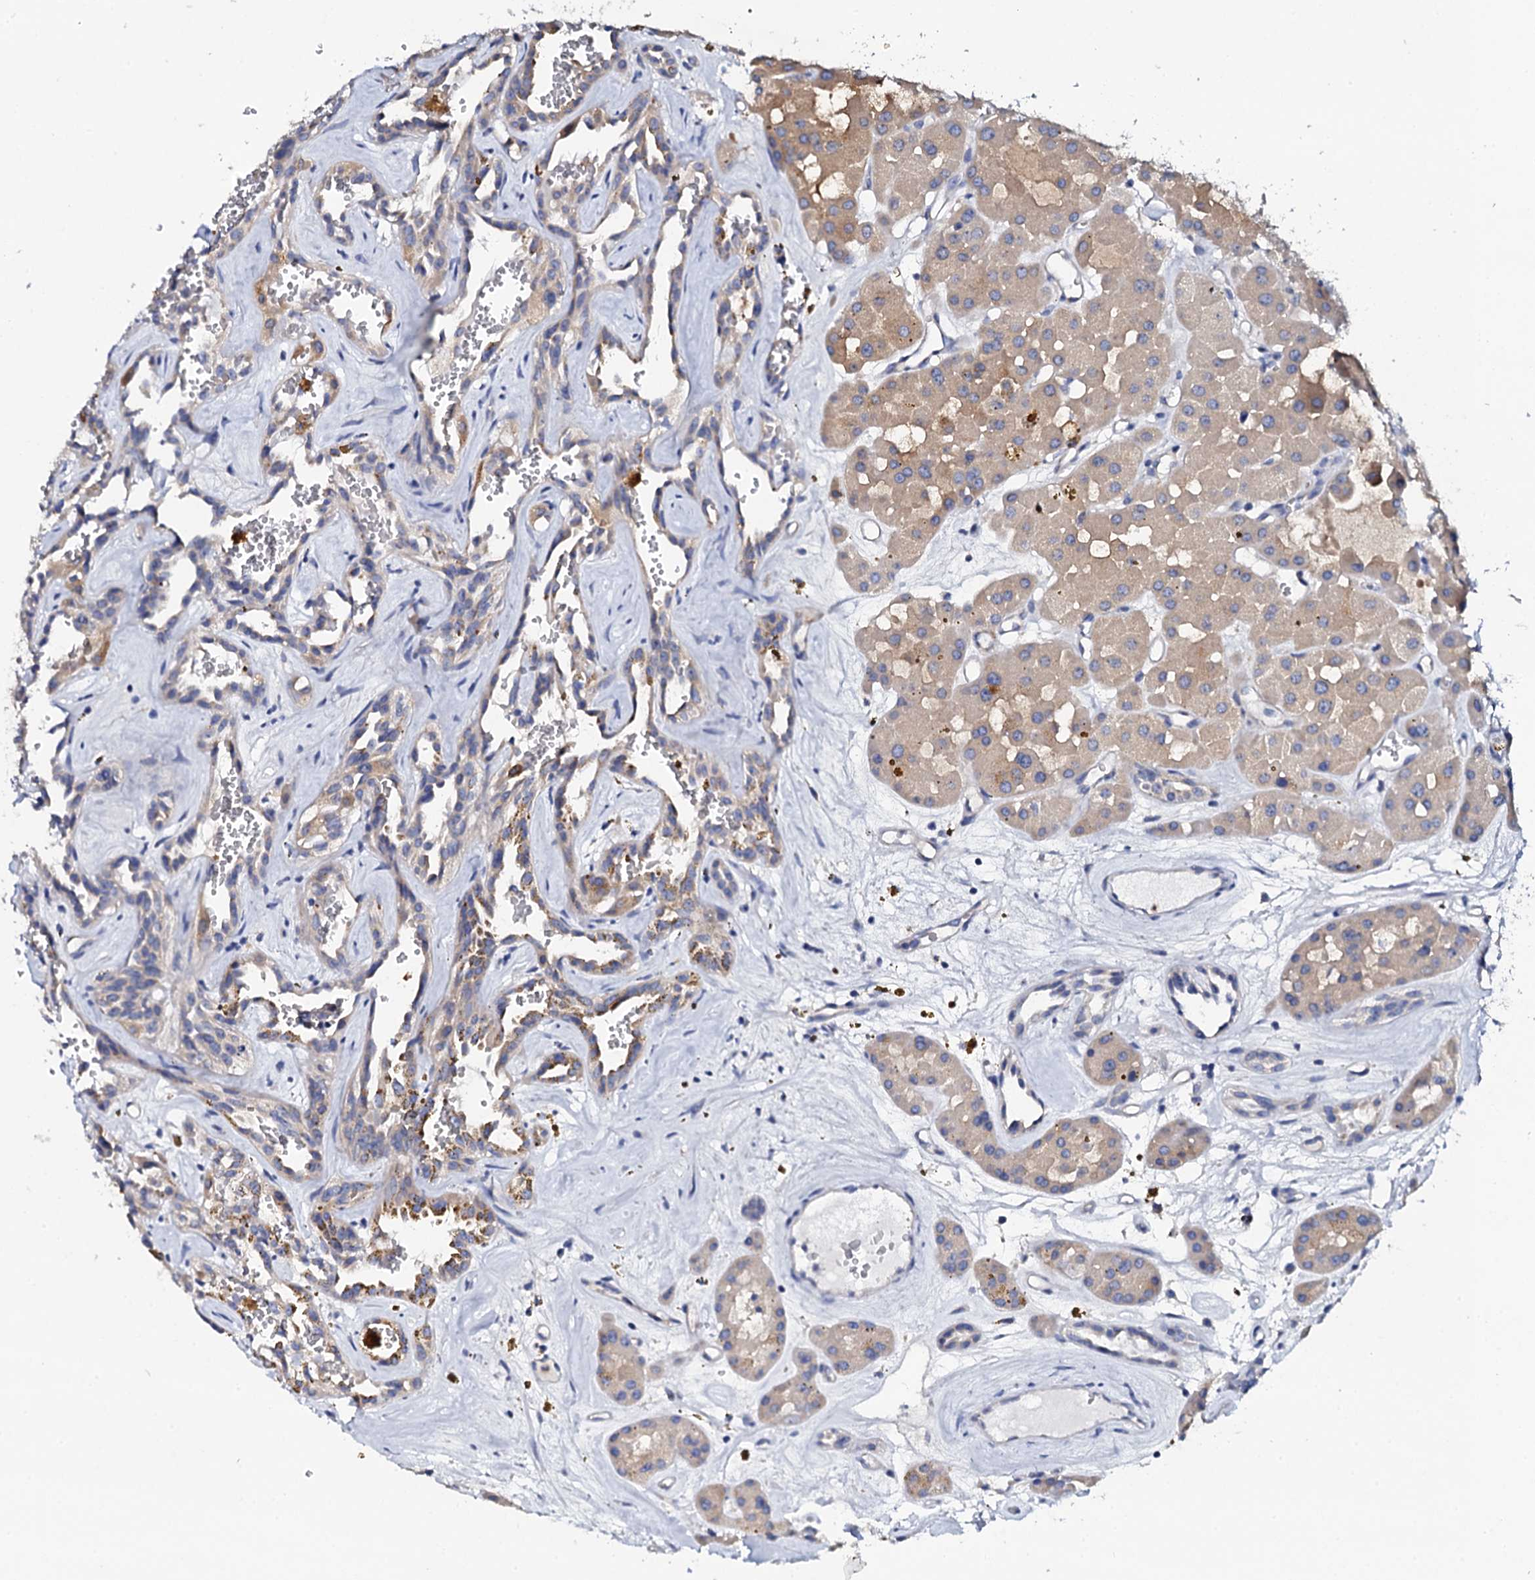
{"staining": {"intensity": "weak", "quantity": ">75%", "location": "cytoplasmic/membranous"}, "tissue": "renal cancer", "cell_type": "Tumor cells", "image_type": "cancer", "snomed": [{"axis": "morphology", "description": "Carcinoma, NOS"}, {"axis": "topography", "description": "Kidney"}], "caption": "A brown stain highlights weak cytoplasmic/membranous expression of a protein in renal cancer tumor cells.", "gene": "NAA16", "patient": {"sex": "female", "age": 75}}